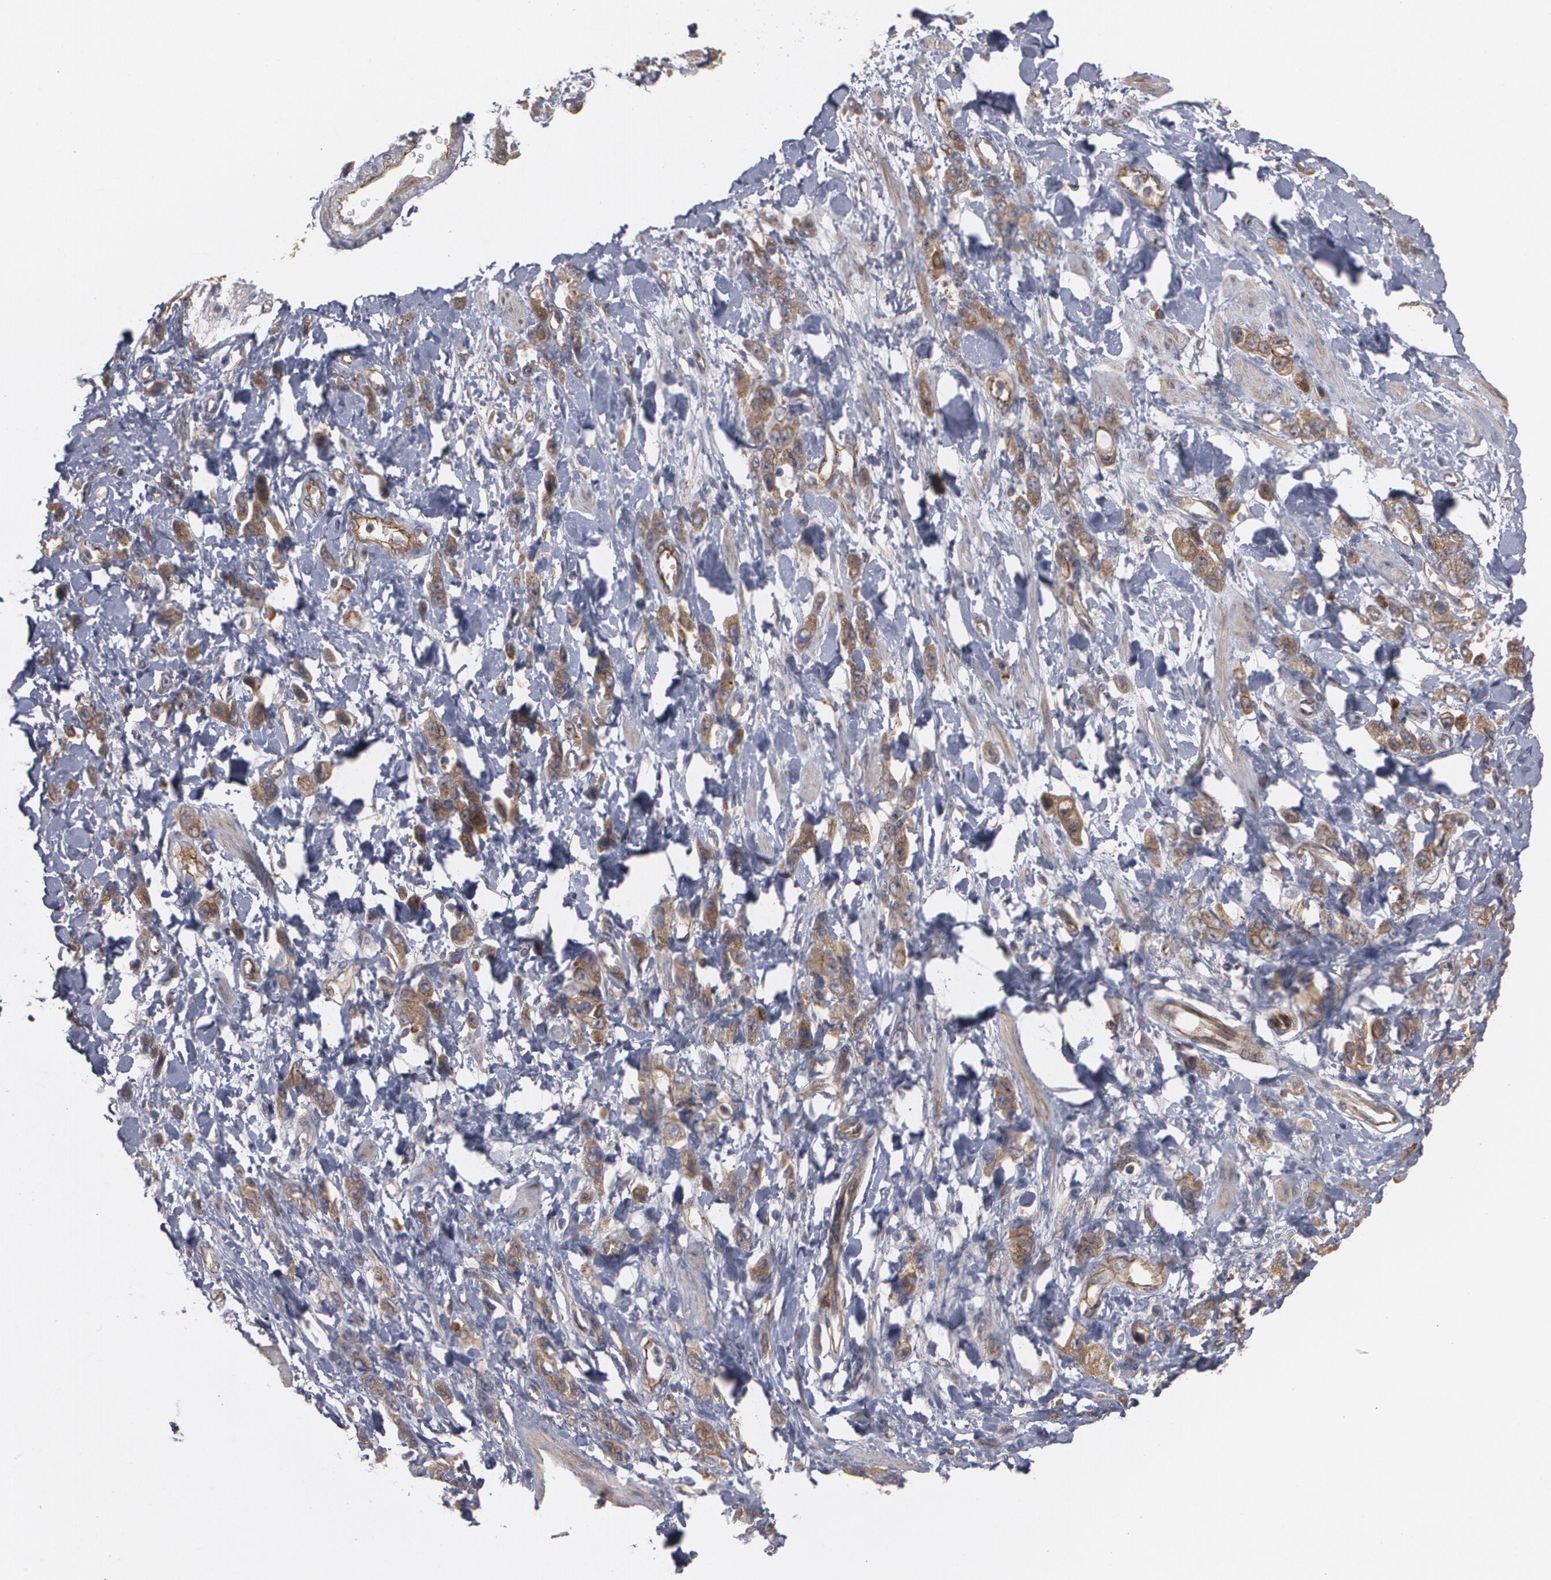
{"staining": {"intensity": "moderate", "quantity": ">75%", "location": "cytoplasmic/membranous"}, "tissue": "stomach cancer", "cell_type": "Tumor cells", "image_type": "cancer", "snomed": [{"axis": "morphology", "description": "Normal tissue, NOS"}, {"axis": "morphology", "description": "Adenocarcinoma, NOS"}, {"axis": "topography", "description": "Stomach"}], "caption": "Immunohistochemical staining of human stomach cancer demonstrates moderate cytoplasmic/membranous protein expression in approximately >75% of tumor cells.", "gene": "TJP1", "patient": {"sex": "male", "age": 82}}